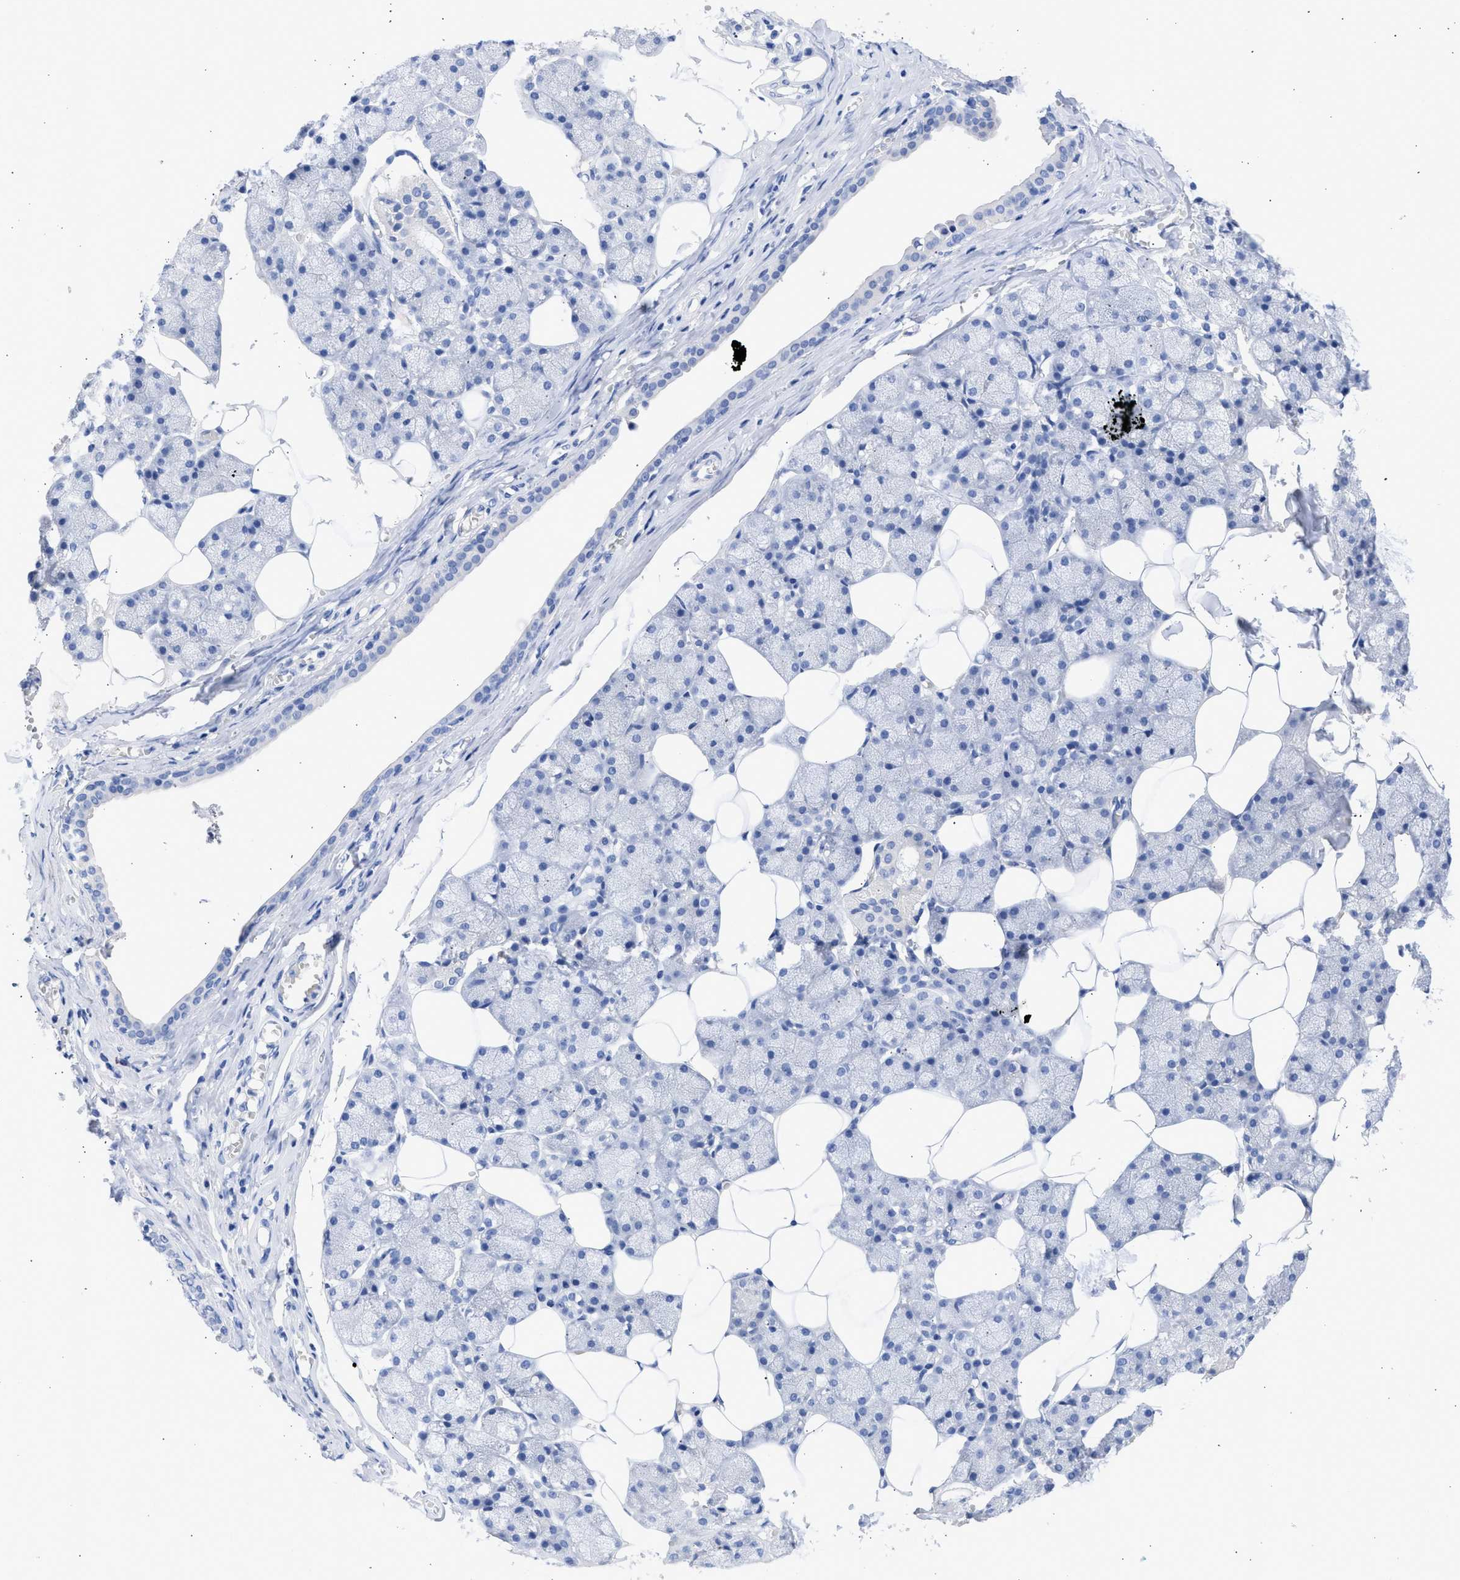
{"staining": {"intensity": "negative", "quantity": "none", "location": "none"}, "tissue": "salivary gland", "cell_type": "Glandular cells", "image_type": "normal", "snomed": [{"axis": "morphology", "description": "Normal tissue, NOS"}, {"axis": "topography", "description": "Salivary gland"}], "caption": "This is a micrograph of immunohistochemistry (IHC) staining of normal salivary gland, which shows no expression in glandular cells. (Stains: DAB (3,3'-diaminobenzidine) IHC with hematoxylin counter stain, Microscopy: brightfield microscopy at high magnification).", "gene": "RSPH1", "patient": {"sex": "male", "age": 62}}